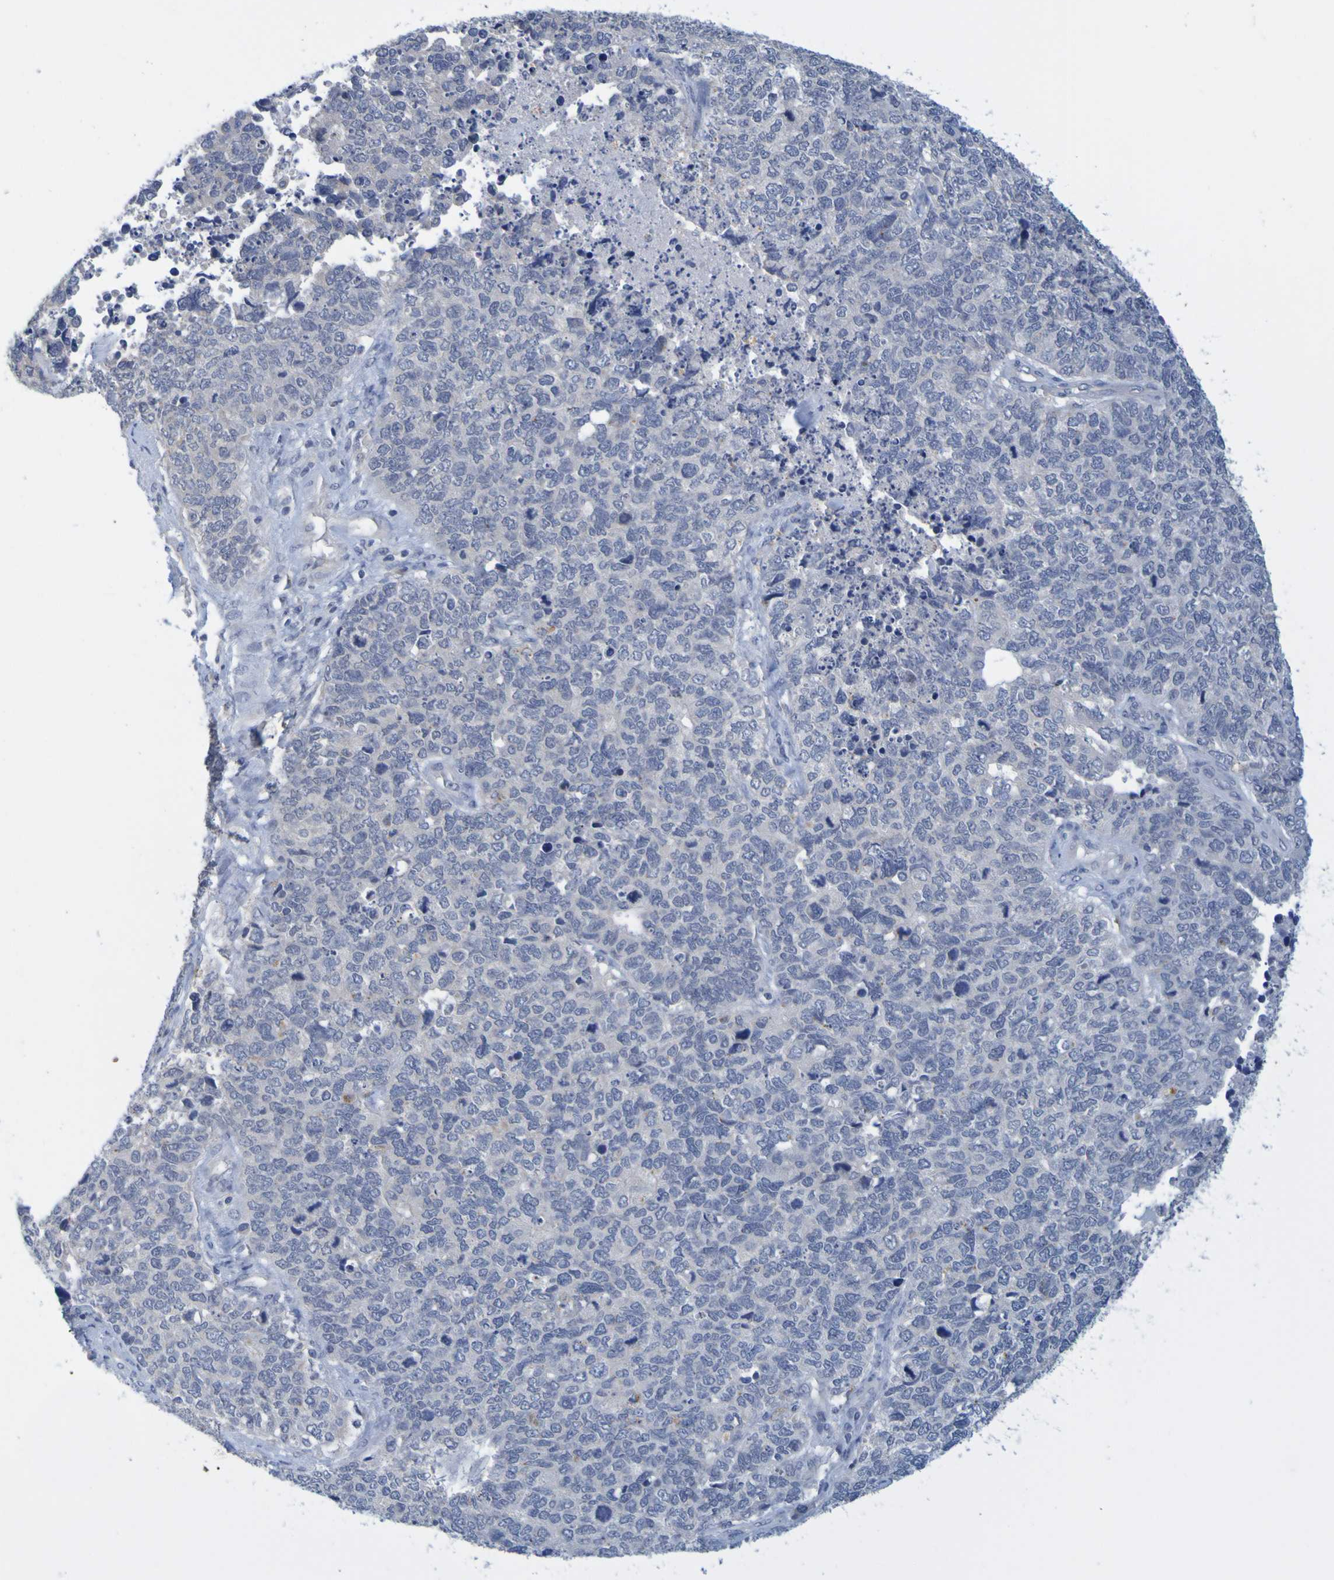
{"staining": {"intensity": "negative", "quantity": "none", "location": "none"}, "tissue": "cervical cancer", "cell_type": "Tumor cells", "image_type": "cancer", "snomed": [{"axis": "morphology", "description": "Squamous cell carcinoma, NOS"}, {"axis": "topography", "description": "Cervix"}], "caption": "DAB (3,3'-diaminobenzidine) immunohistochemical staining of human cervical cancer displays no significant positivity in tumor cells. The staining was performed using DAB to visualize the protein expression in brown, while the nuclei were stained in blue with hematoxylin (Magnification: 20x).", "gene": "ENDOU", "patient": {"sex": "female", "age": 63}}